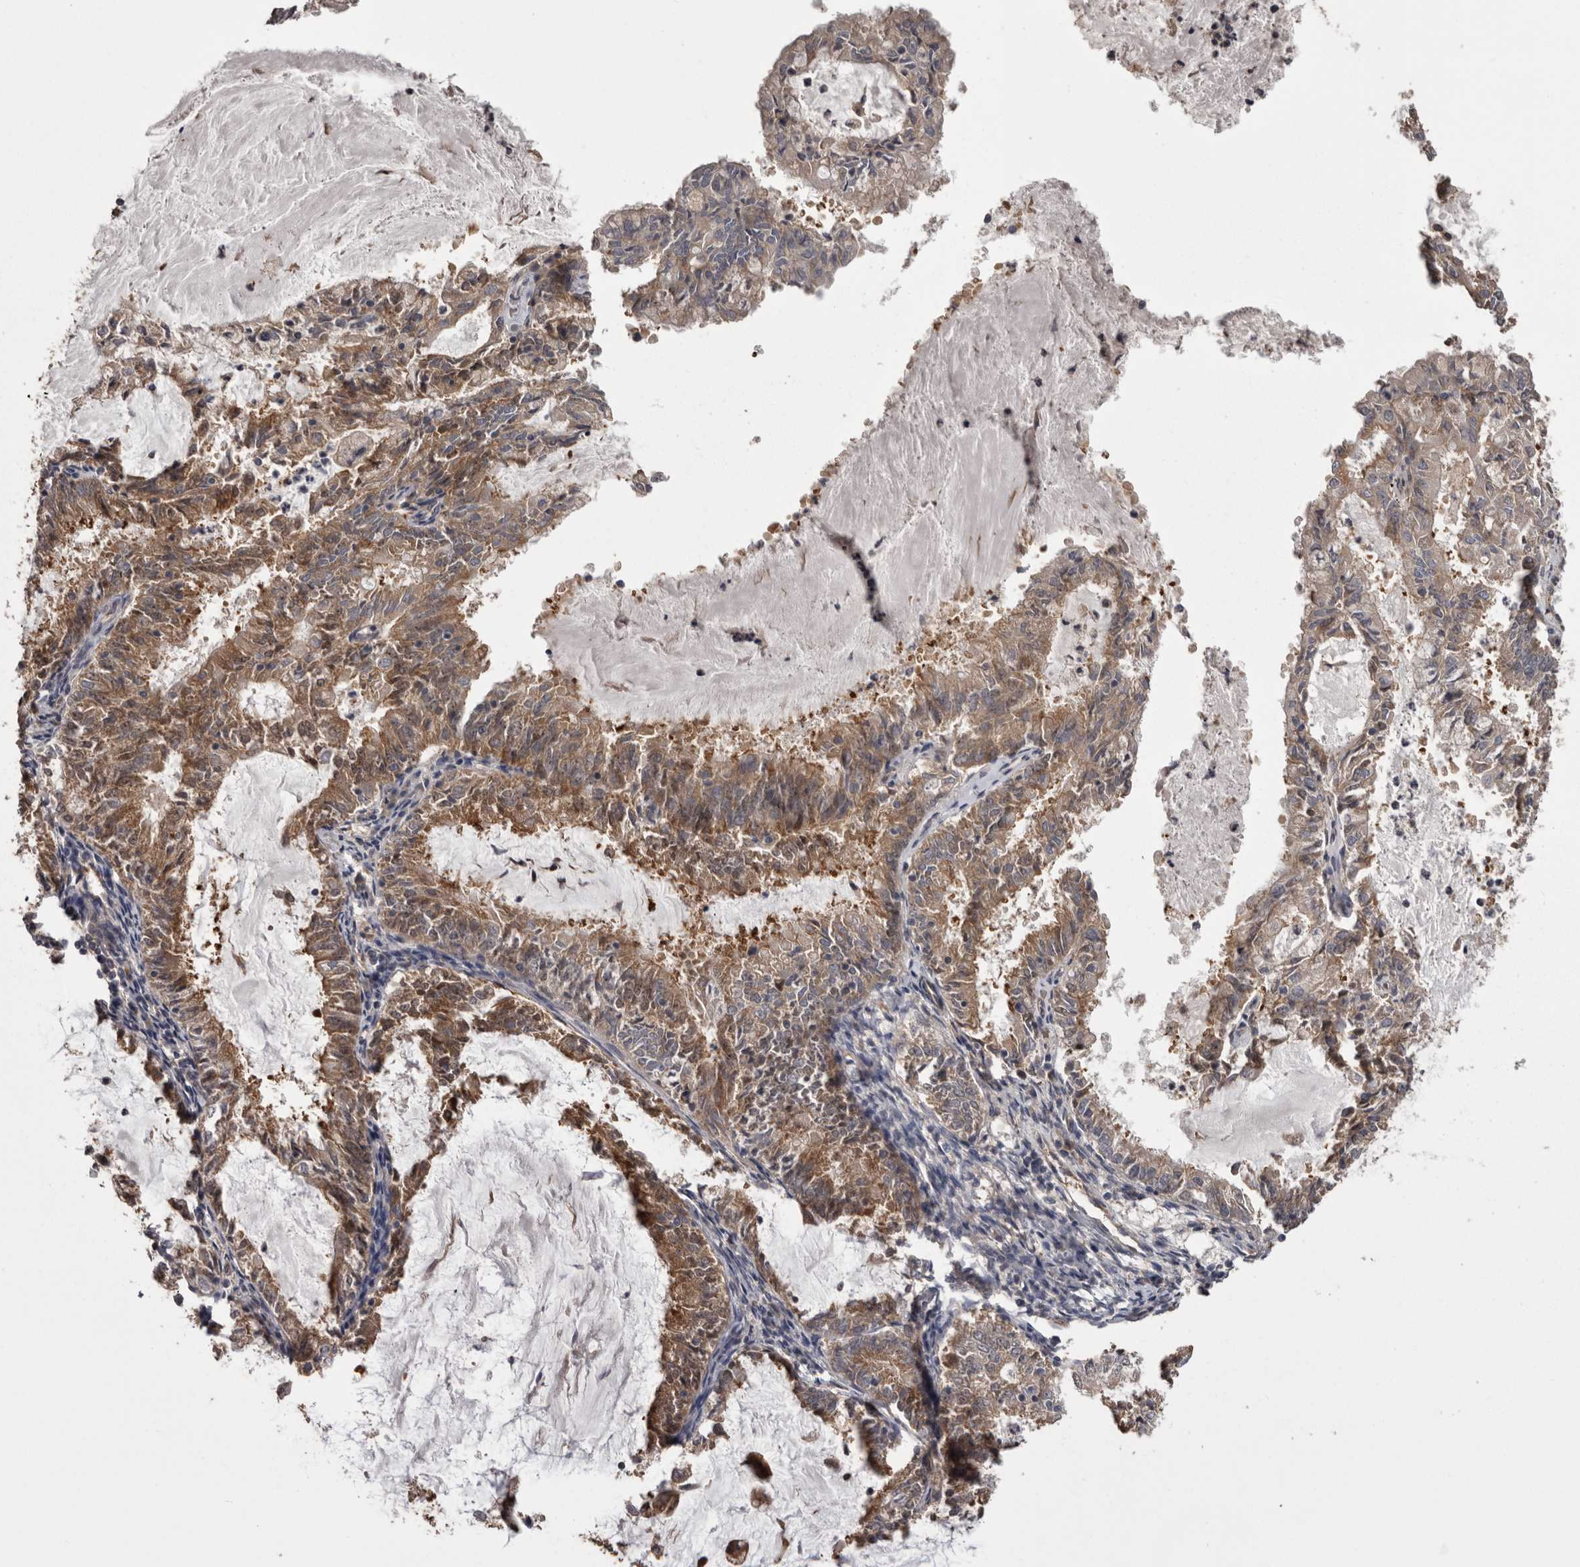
{"staining": {"intensity": "moderate", "quantity": ">75%", "location": "cytoplasmic/membranous"}, "tissue": "endometrial cancer", "cell_type": "Tumor cells", "image_type": "cancer", "snomed": [{"axis": "morphology", "description": "Adenocarcinoma, NOS"}, {"axis": "topography", "description": "Endometrium"}], "caption": "A medium amount of moderate cytoplasmic/membranous positivity is present in approximately >75% of tumor cells in endometrial cancer (adenocarcinoma) tissue.", "gene": "DARS1", "patient": {"sex": "female", "age": 57}}